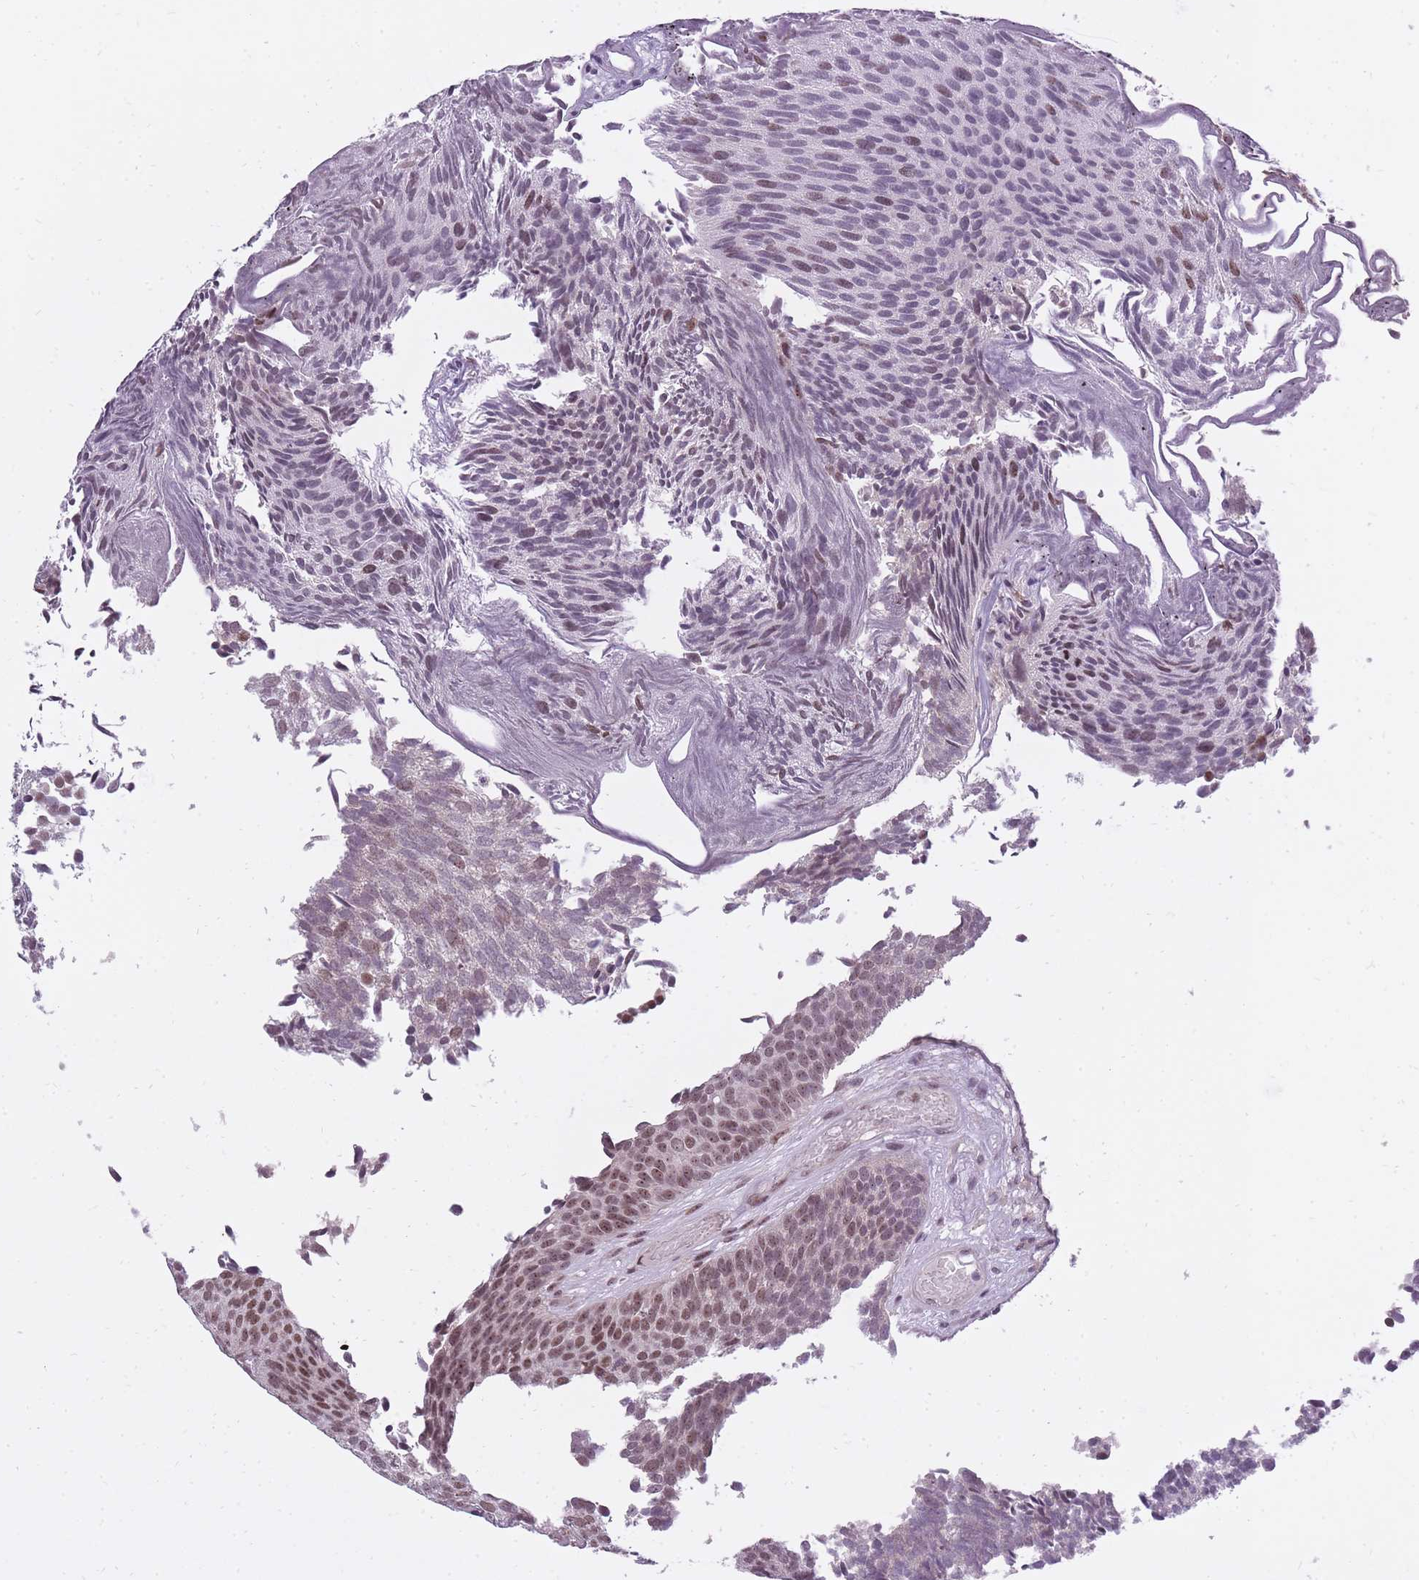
{"staining": {"intensity": "moderate", "quantity": "25%-75%", "location": "nuclear"}, "tissue": "urothelial cancer", "cell_type": "Tumor cells", "image_type": "cancer", "snomed": [{"axis": "morphology", "description": "Urothelial carcinoma, Low grade"}, {"axis": "topography", "description": "Urinary bladder"}], "caption": "Urothelial cancer stained with a protein marker exhibits moderate staining in tumor cells.", "gene": "TIGD1", "patient": {"sex": "male", "age": 84}}